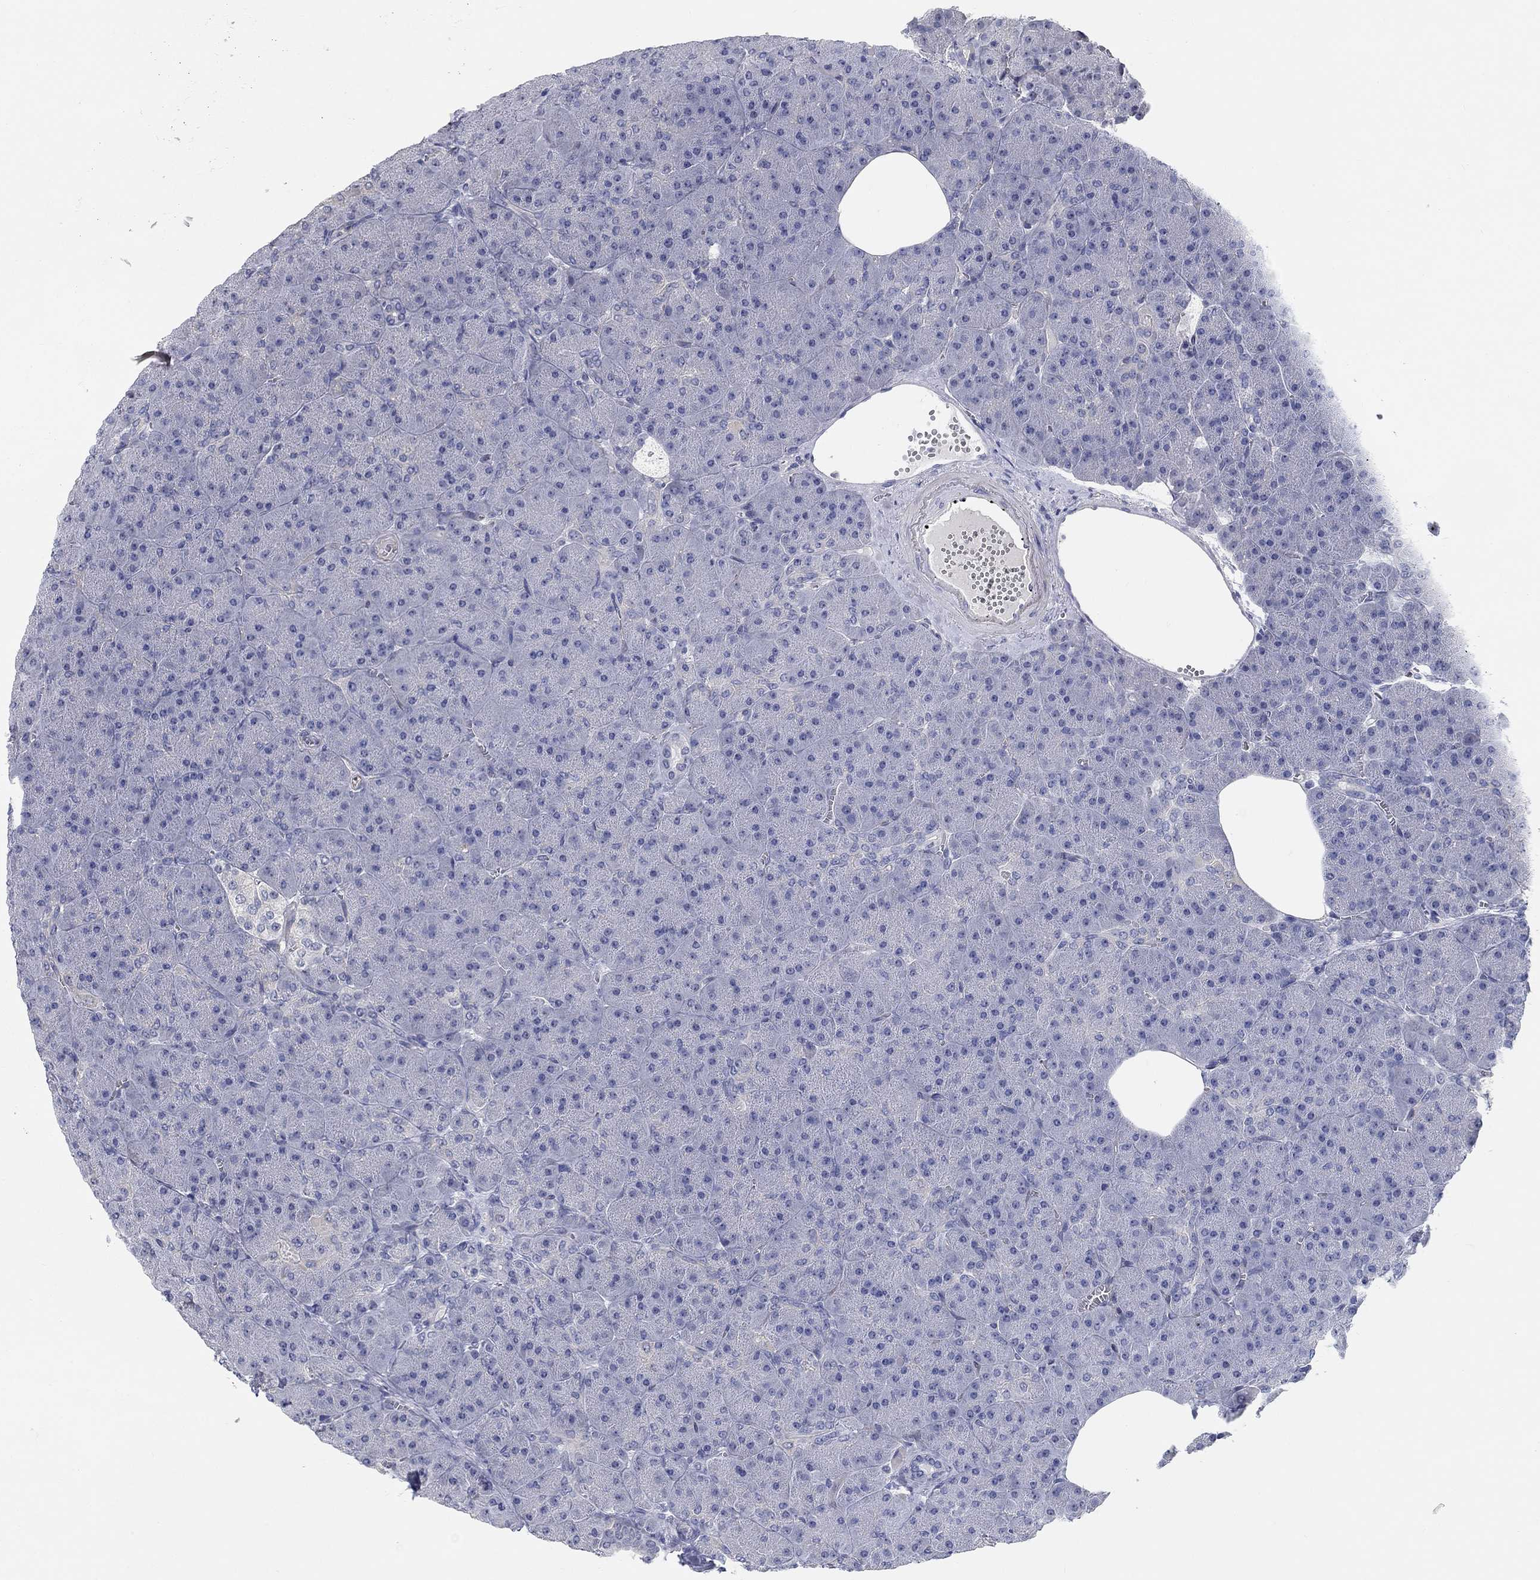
{"staining": {"intensity": "negative", "quantity": "none", "location": "none"}, "tissue": "pancreas", "cell_type": "Exocrine glandular cells", "image_type": "normal", "snomed": [{"axis": "morphology", "description": "Normal tissue, NOS"}, {"axis": "topography", "description": "Pancreas"}], "caption": "A high-resolution histopathology image shows immunohistochemistry (IHC) staining of benign pancreas, which reveals no significant staining in exocrine glandular cells. The staining was performed using DAB (3,3'-diaminobenzidine) to visualize the protein expression in brown, while the nuclei were stained in blue with hematoxylin (Magnification: 20x).", "gene": "SMIM18", "patient": {"sex": "male", "age": 61}}